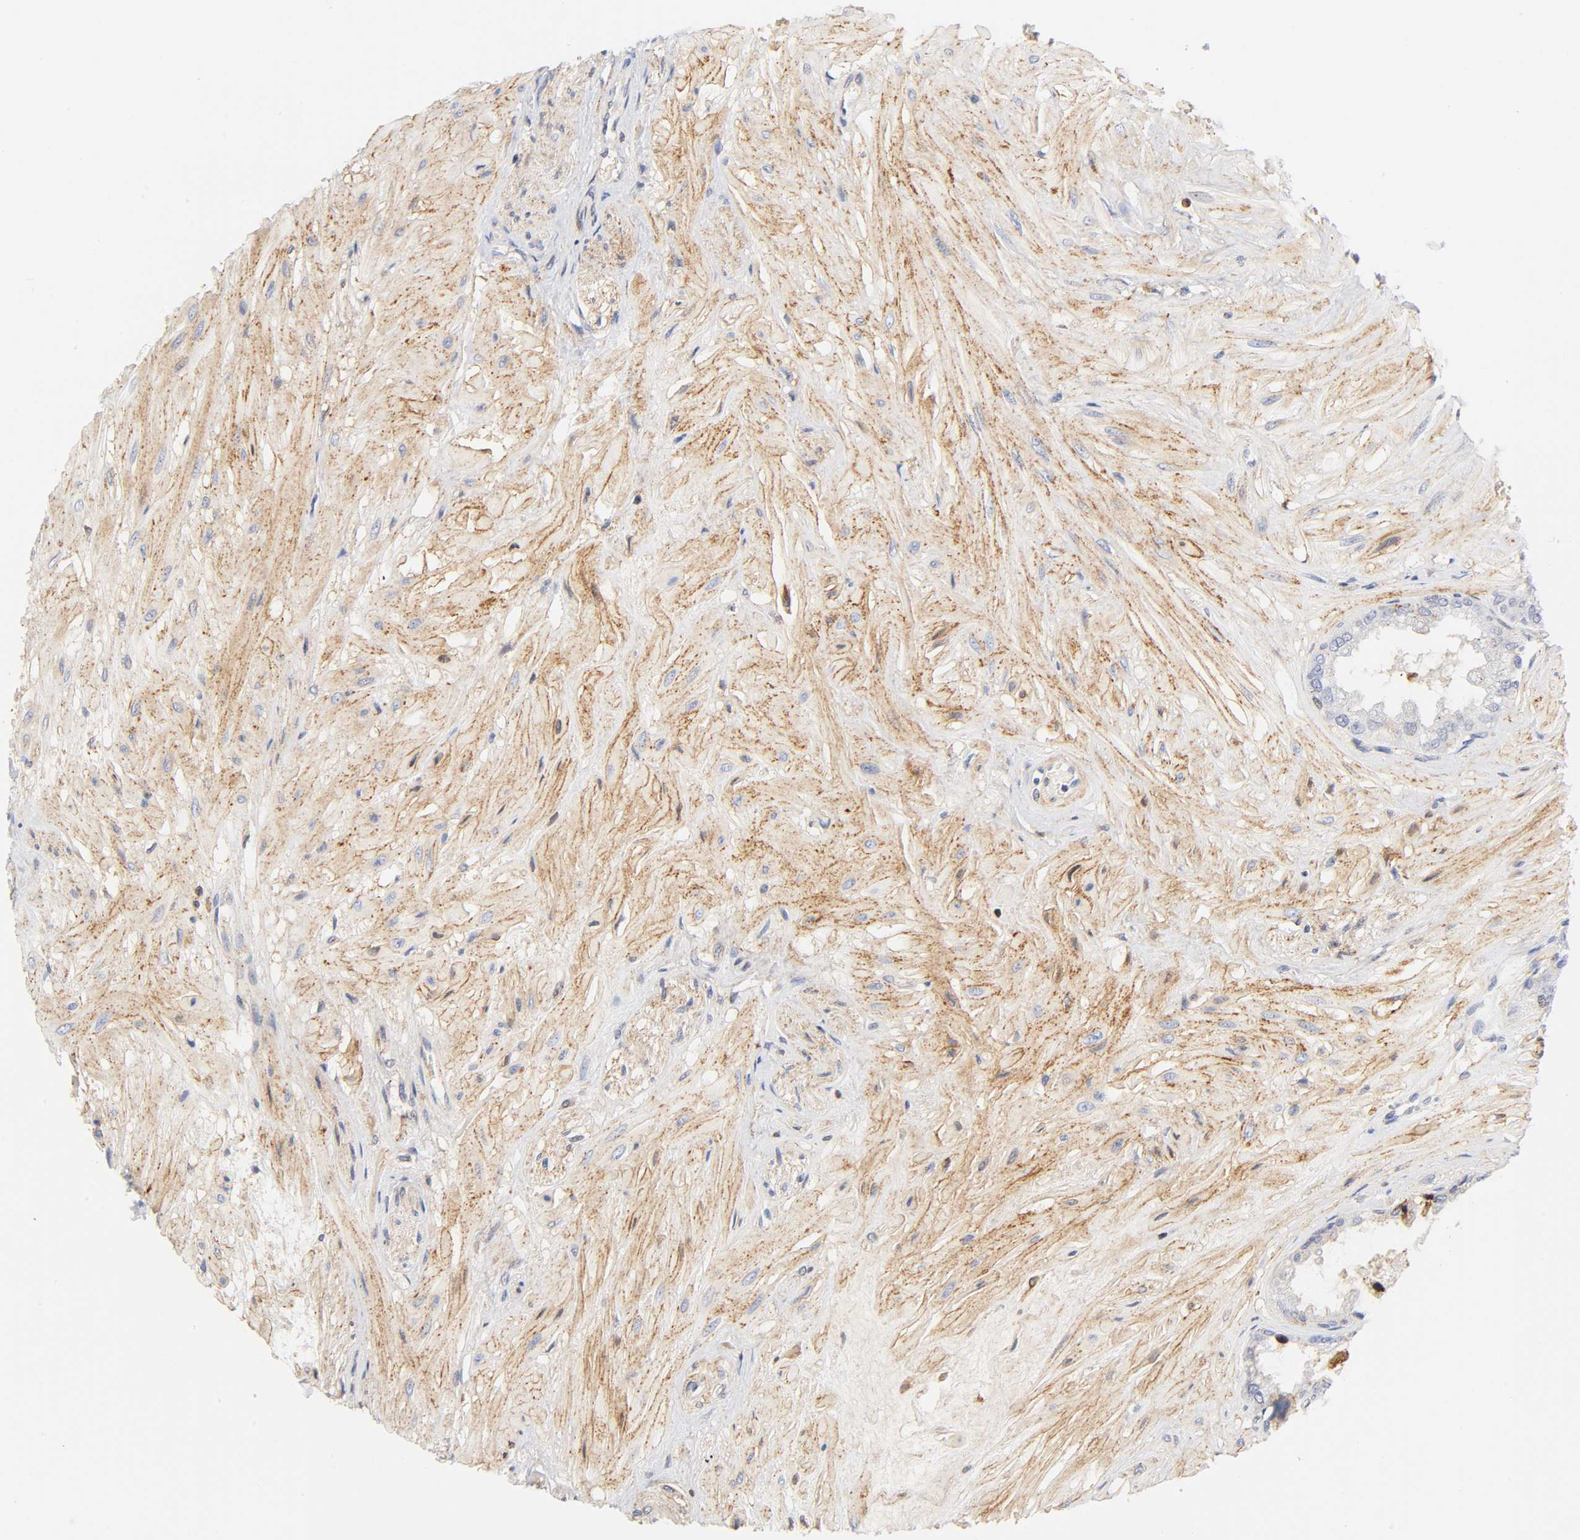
{"staining": {"intensity": "weak", "quantity": "25%-75%", "location": "cytoplasmic/membranous"}, "tissue": "seminal vesicle", "cell_type": "Glandular cells", "image_type": "normal", "snomed": [{"axis": "morphology", "description": "Normal tissue, NOS"}, {"axis": "topography", "description": "Seminal veicle"}], "caption": "Brown immunohistochemical staining in benign human seminal vesicle demonstrates weak cytoplasmic/membranous staining in approximately 25%-75% of glandular cells. The staining was performed using DAB (3,3'-diaminobenzidine), with brown indicating positive protein expression. Nuclei are stained blue with hematoxylin.", "gene": "ANXA7", "patient": {"sex": "male", "age": 46}}